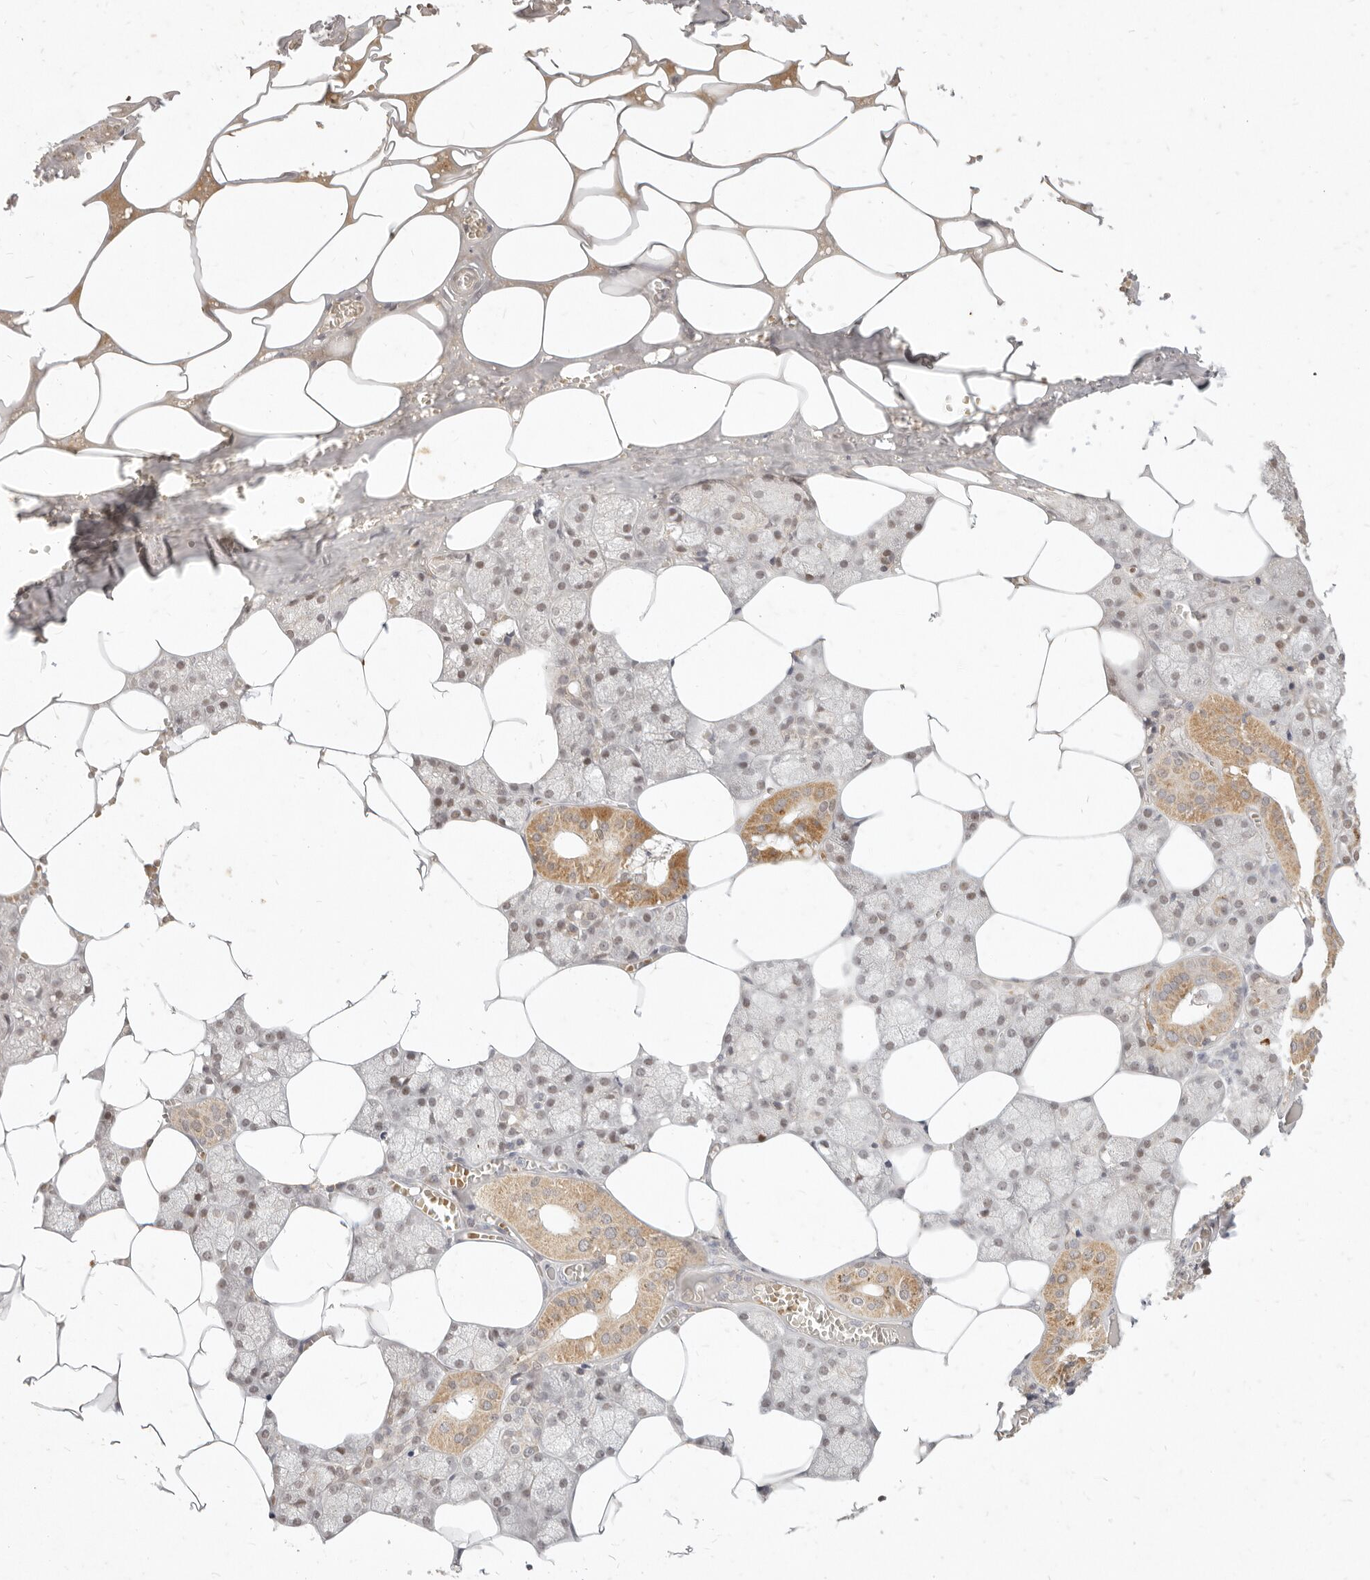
{"staining": {"intensity": "moderate", "quantity": ">75%", "location": "cytoplasmic/membranous,nuclear"}, "tissue": "salivary gland", "cell_type": "Glandular cells", "image_type": "normal", "snomed": [{"axis": "morphology", "description": "Normal tissue, NOS"}, {"axis": "topography", "description": "Salivary gland"}], "caption": "Protein expression analysis of benign human salivary gland reveals moderate cytoplasmic/membranous,nuclear positivity in about >75% of glandular cells.", "gene": "ASCL3", "patient": {"sex": "male", "age": 62}}